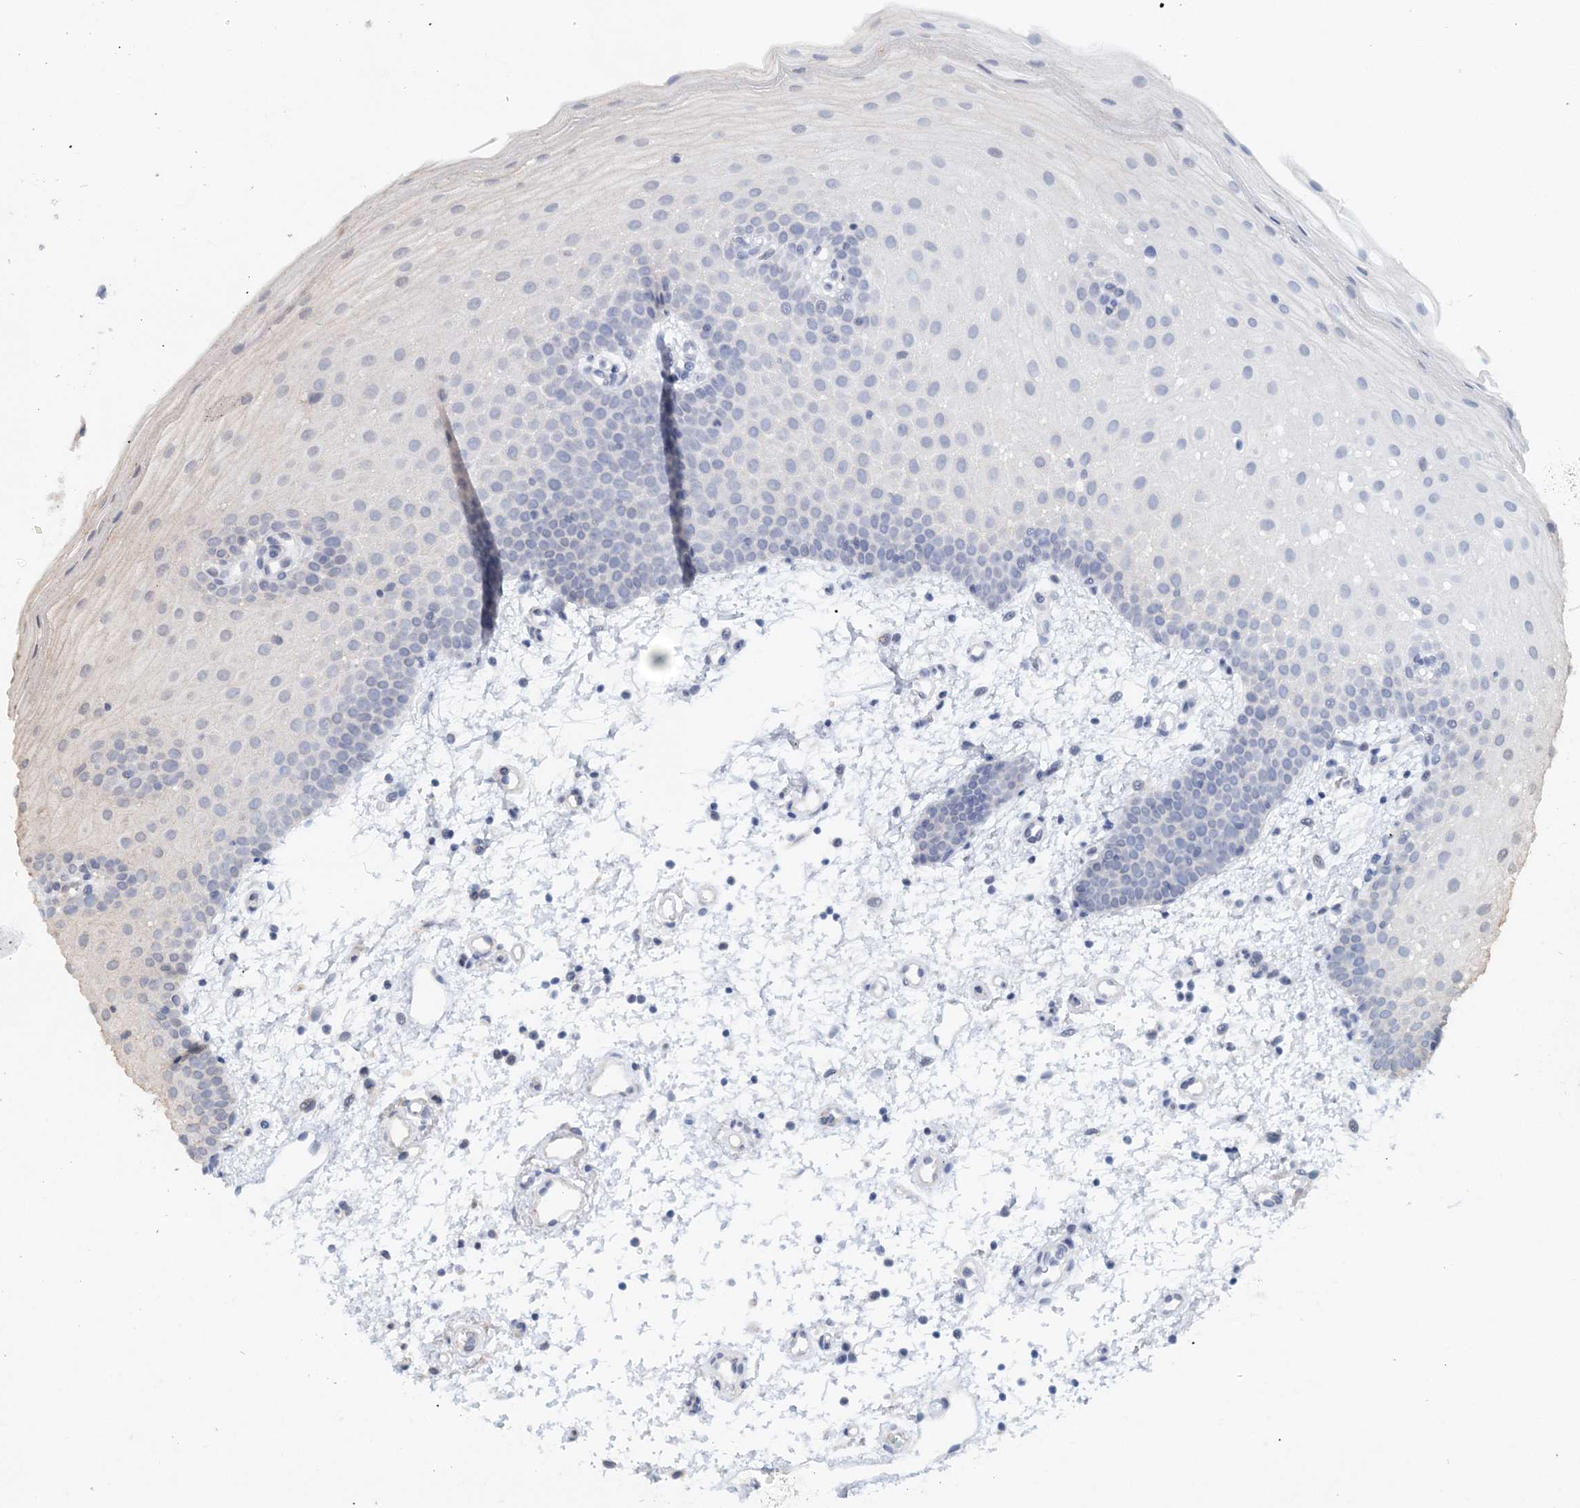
{"staining": {"intensity": "negative", "quantity": "none", "location": "none"}, "tissue": "oral mucosa", "cell_type": "Squamous epithelial cells", "image_type": "normal", "snomed": [{"axis": "morphology", "description": "Normal tissue, NOS"}, {"axis": "morphology", "description": "Squamous cell carcinoma, NOS"}, {"axis": "topography", "description": "Oral tissue"}, {"axis": "topography", "description": "Head-Neck"}], "caption": "A histopathology image of oral mucosa stained for a protein reveals no brown staining in squamous epithelial cells. (Immunohistochemistry (ihc), brightfield microscopy, high magnification).", "gene": "FBXO38", "patient": {"sex": "male", "age": 68}}